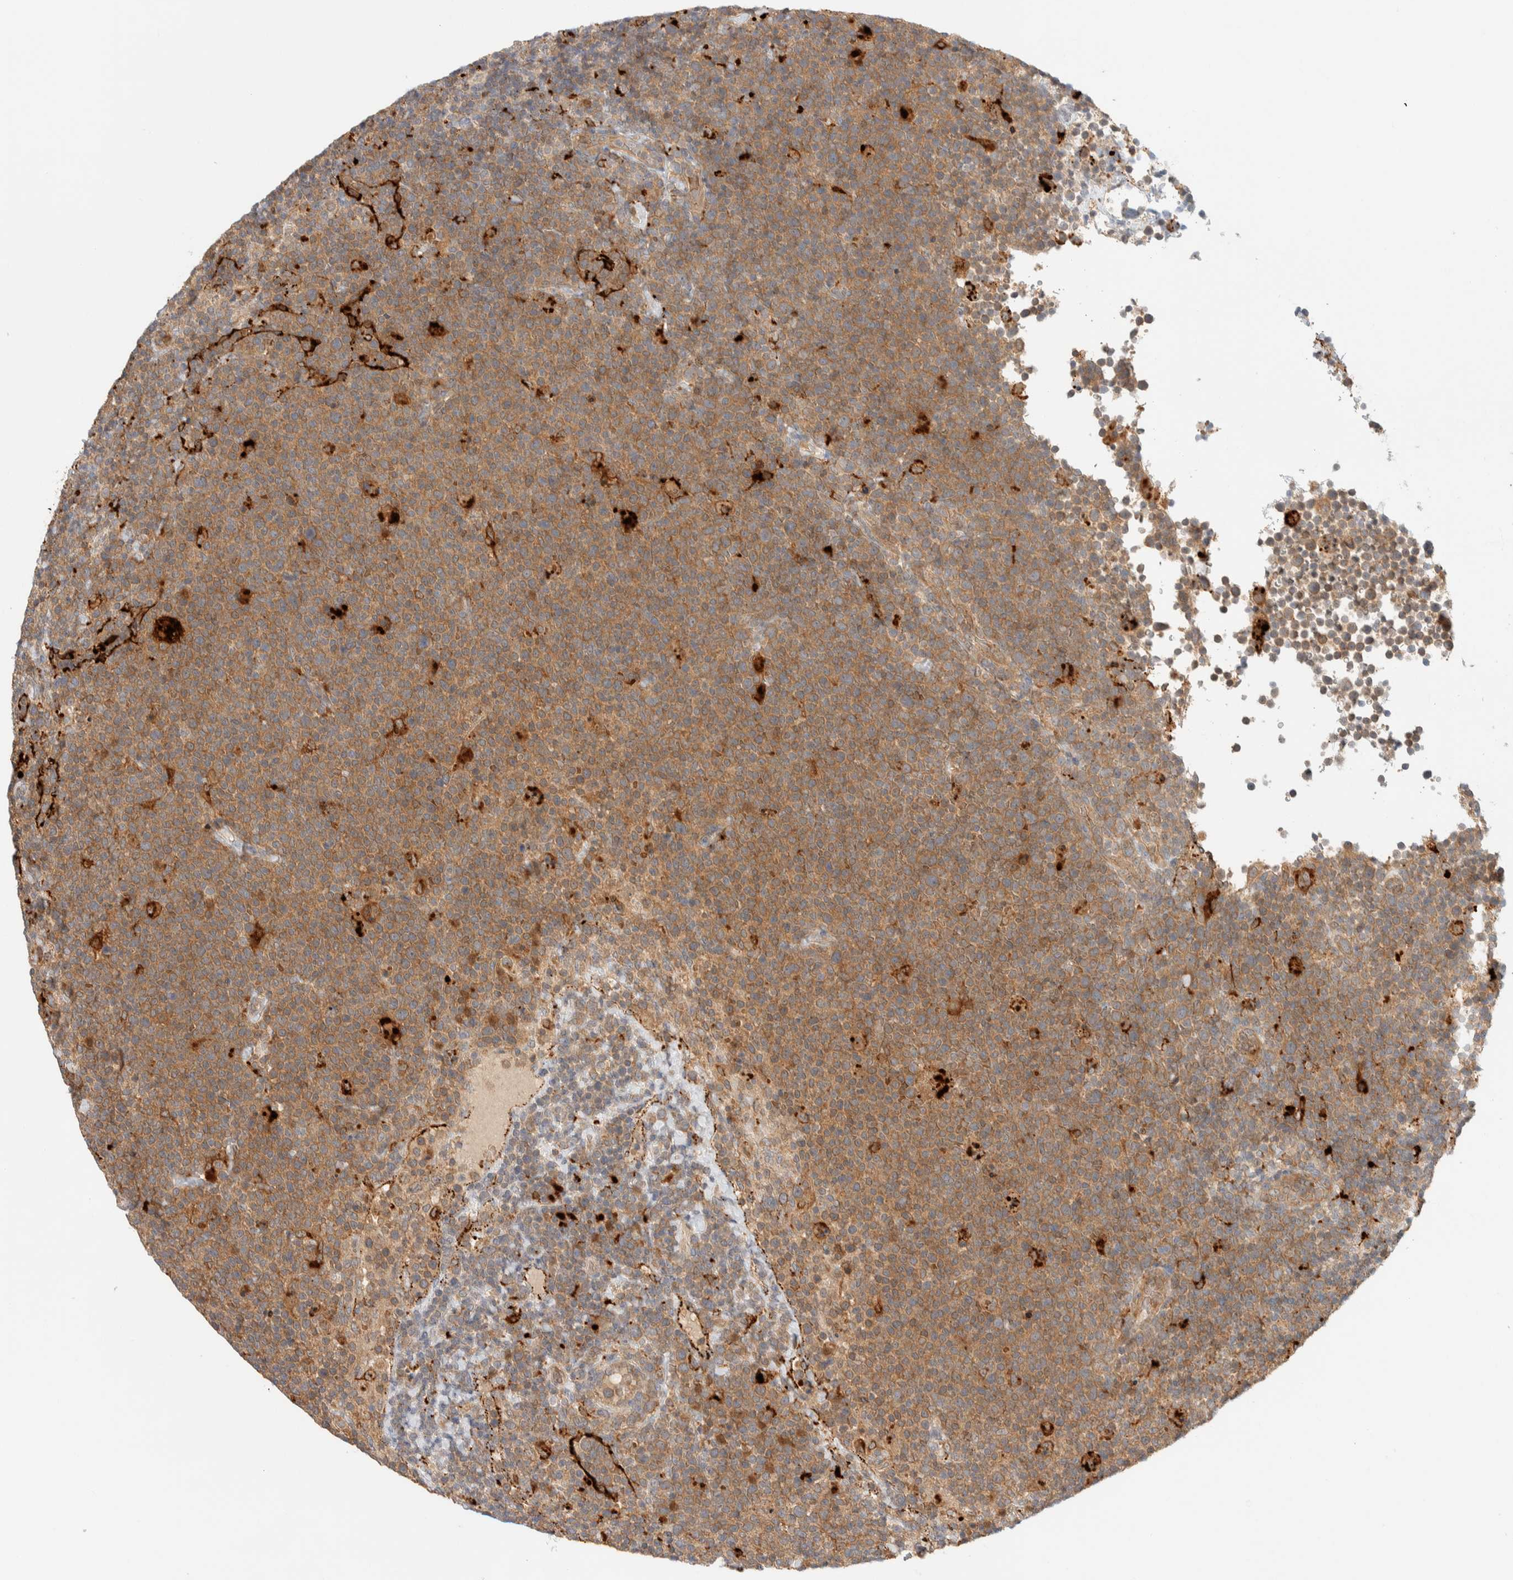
{"staining": {"intensity": "moderate", "quantity": ">75%", "location": "cytoplasmic/membranous"}, "tissue": "lymphoma", "cell_type": "Tumor cells", "image_type": "cancer", "snomed": [{"axis": "morphology", "description": "Malignant lymphoma, non-Hodgkin's type, High grade"}, {"axis": "topography", "description": "Lymph node"}], "caption": "A high-resolution image shows immunohistochemistry staining of lymphoma, which shows moderate cytoplasmic/membranous staining in about >75% of tumor cells.", "gene": "GCLM", "patient": {"sex": "male", "age": 61}}